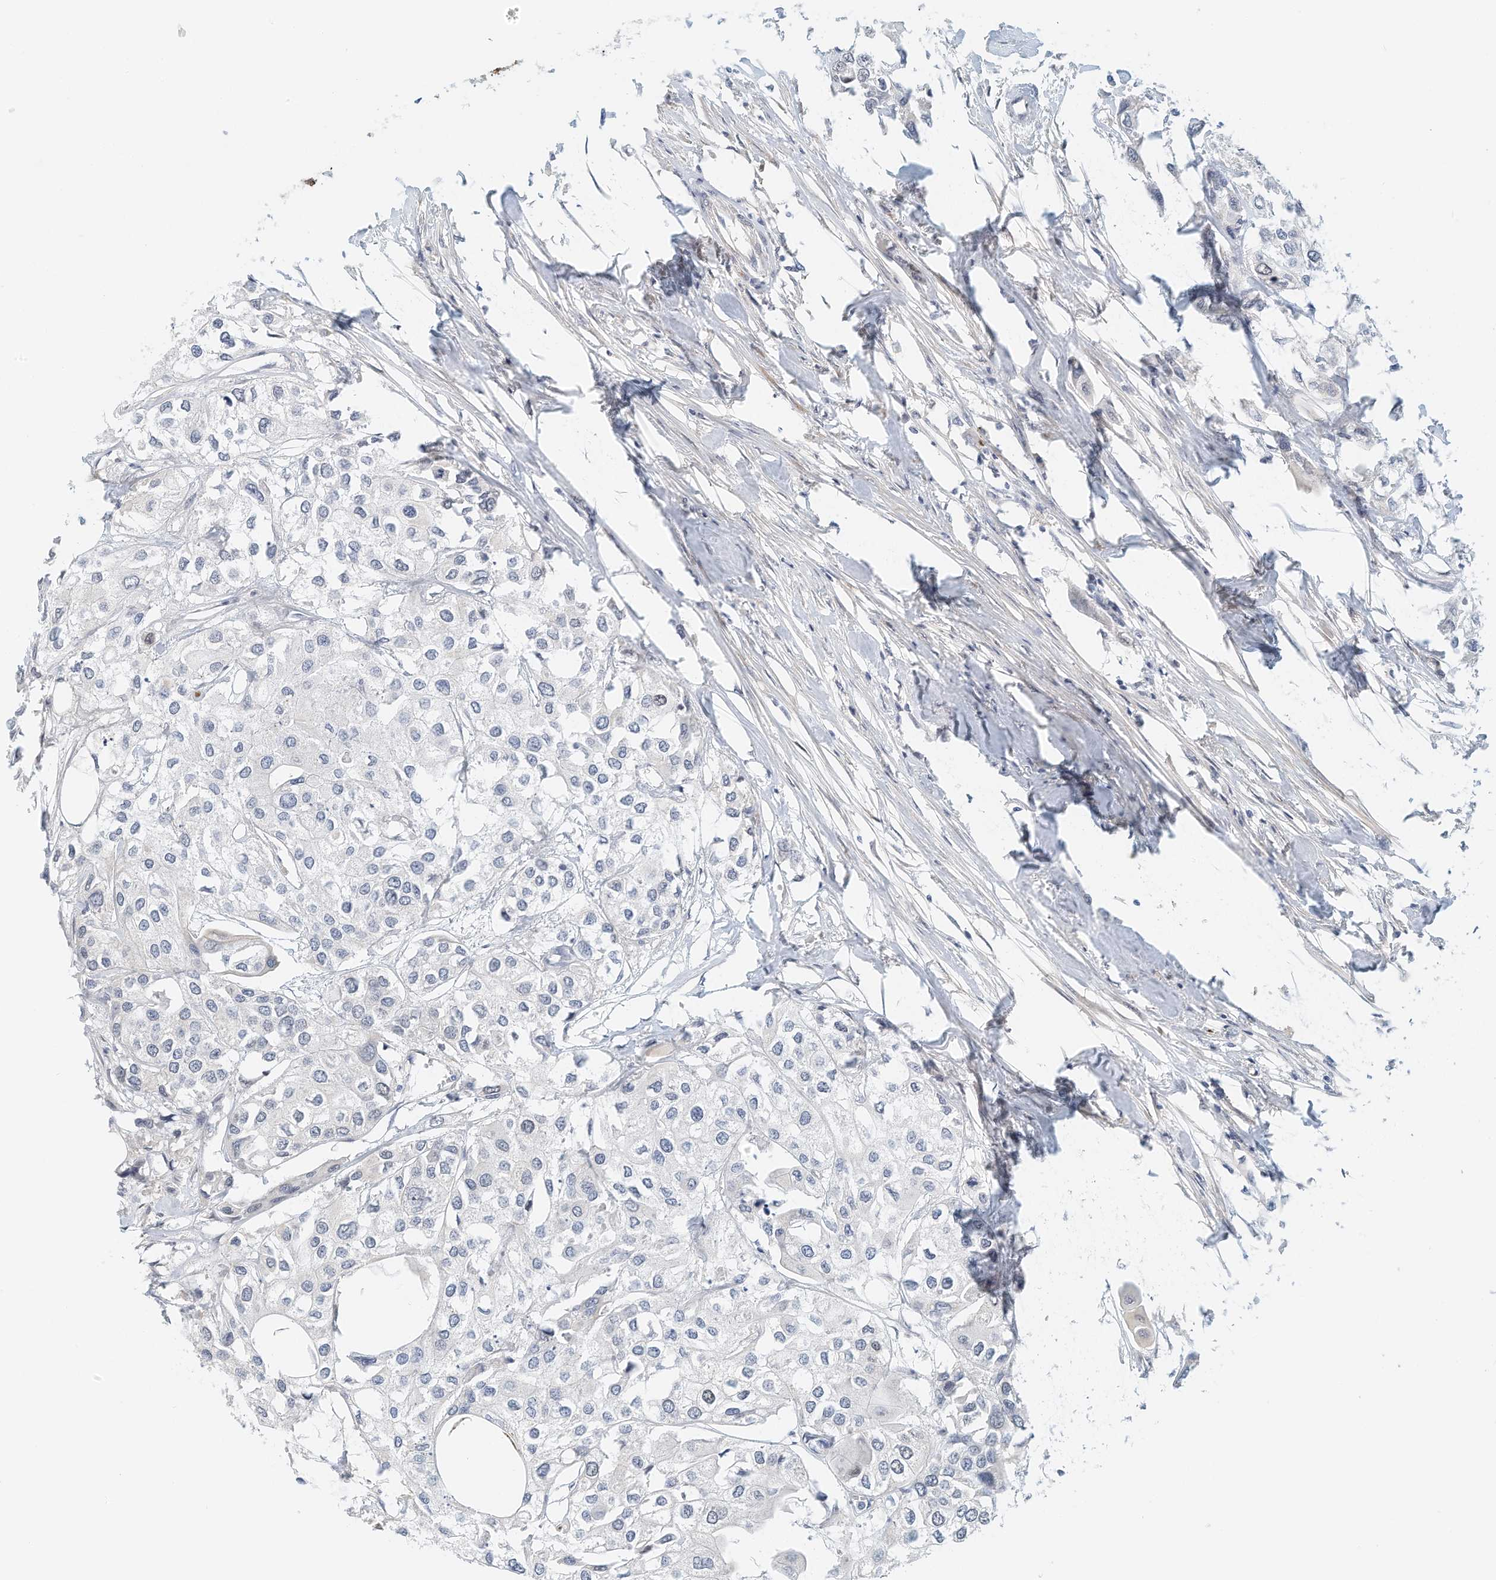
{"staining": {"intensity": "negative", "quantity": "none", "location": "none"}, "tissue": "urothelial cancer", "cell_type": "Tumor cells", "image_type": "cancer", "snomed": [{"axis": "morphology", "description": "Urothelial carcinoma, High grade"}, {"axis": "topography", "description": "Urinary bladder"}], "caption": "Immunohistochemistry micrograph of neoplastic tissue: urothelial carcinoma (high-grade) stained with DAB (3,3'-diaminobenzidine) shows no significant protein expression in tumor cells.", "gene": "ARHGAP28", "patient": {"sex": "male", "age": 64}}